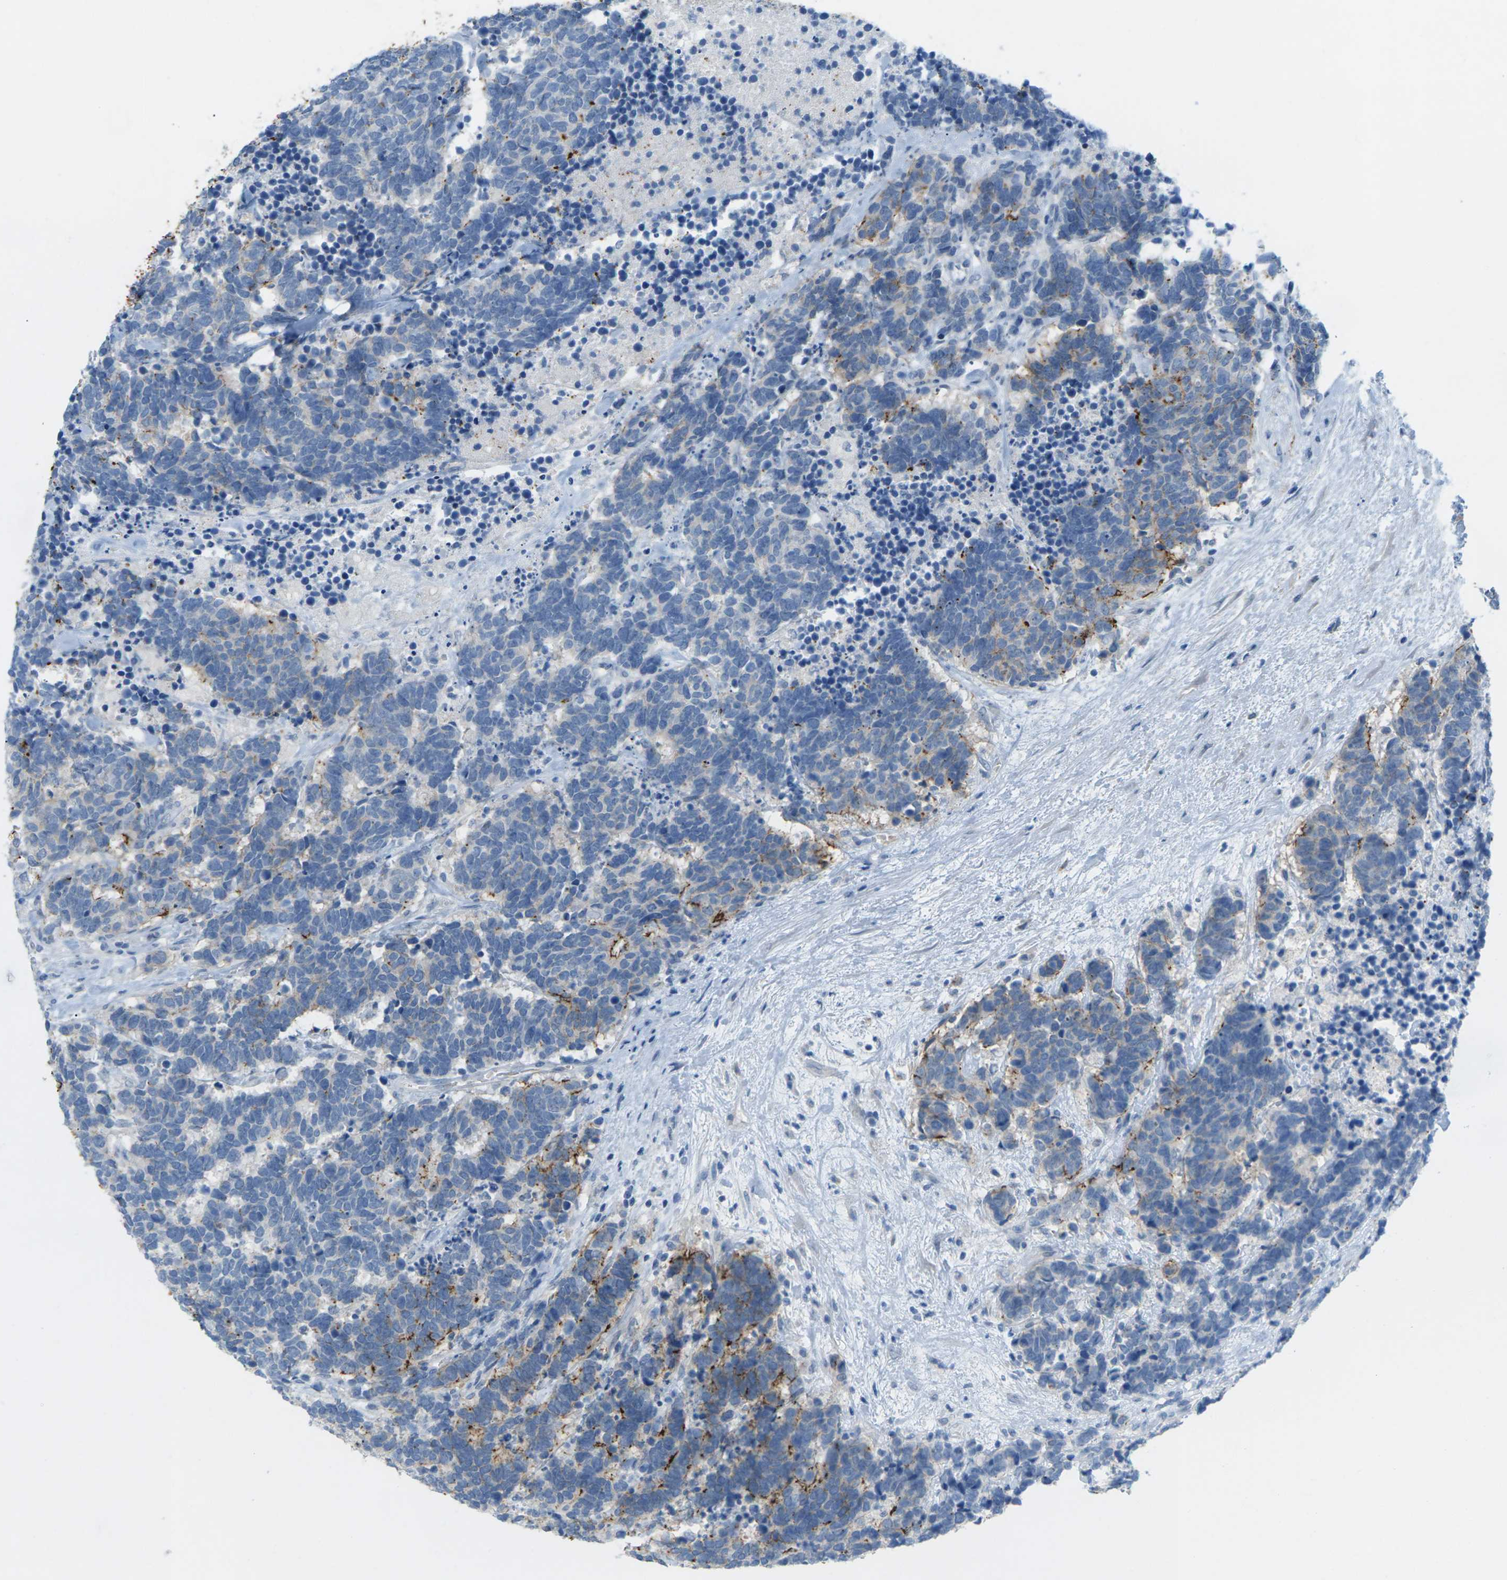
{"staining": {"intensity": "moderate", "quantity": "<25%", "location": "cytoplasmic/membranous"}, "tissue": "carcinoid", "cell_type": "Tumor cells", "image_type": "cancer", "snomed": [{"axis": "morphology", "description": "Carcinoma, NOS"}, {"axis": "morphology", "description": "Carcinoid, malignant, NOS"}, {"axis": "topography", "description": "Urinary bladder"}], "caption": "Carcinoid tissue reveals moderate cytoplasmic/membranous expression in about <25% of tumor cells (Stains: DAB (3,3'-diaminobenzidine) in brown, nuclei in blue, Microscopy: brightfield microscopy at high magnification).", "gene": "CLDN3", "patient": {"sex": "male", "age": 57}}